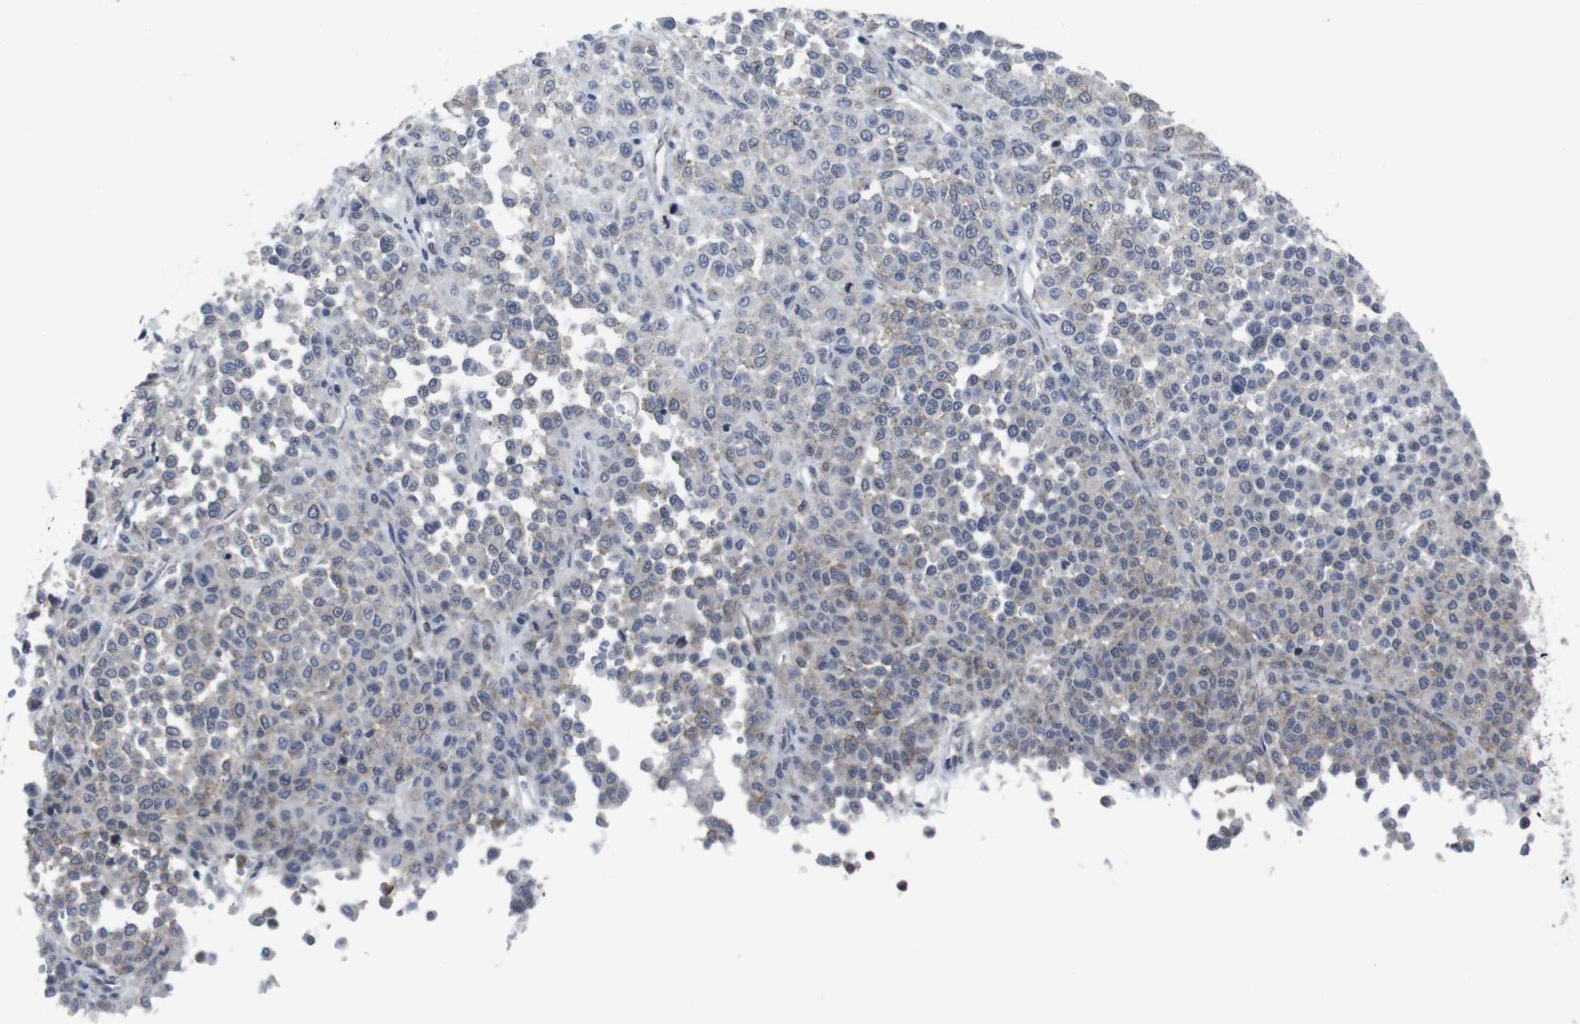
{"staining": {"intensity": "weak", "quantity": "25%-75%", "location": "cytoplasmic/membranous"}, "tissue": "melanoma", "cell_type": "Tumor cells", "image_type": "cancer", "snomed": [{"axis": "morphology", "description": "Malignant melanoma, Metastatic site"}, {"axis": "topography", "description": "Pancreas"}], "caption": "Immunohistochemical staining of melanoma reveals low levels of weak cytoplasmic/membranous protein staining in about 25%-75% of tumor cells.", "gene": "GEMIN2", "patient": {"sex": "female", "age": 30}}